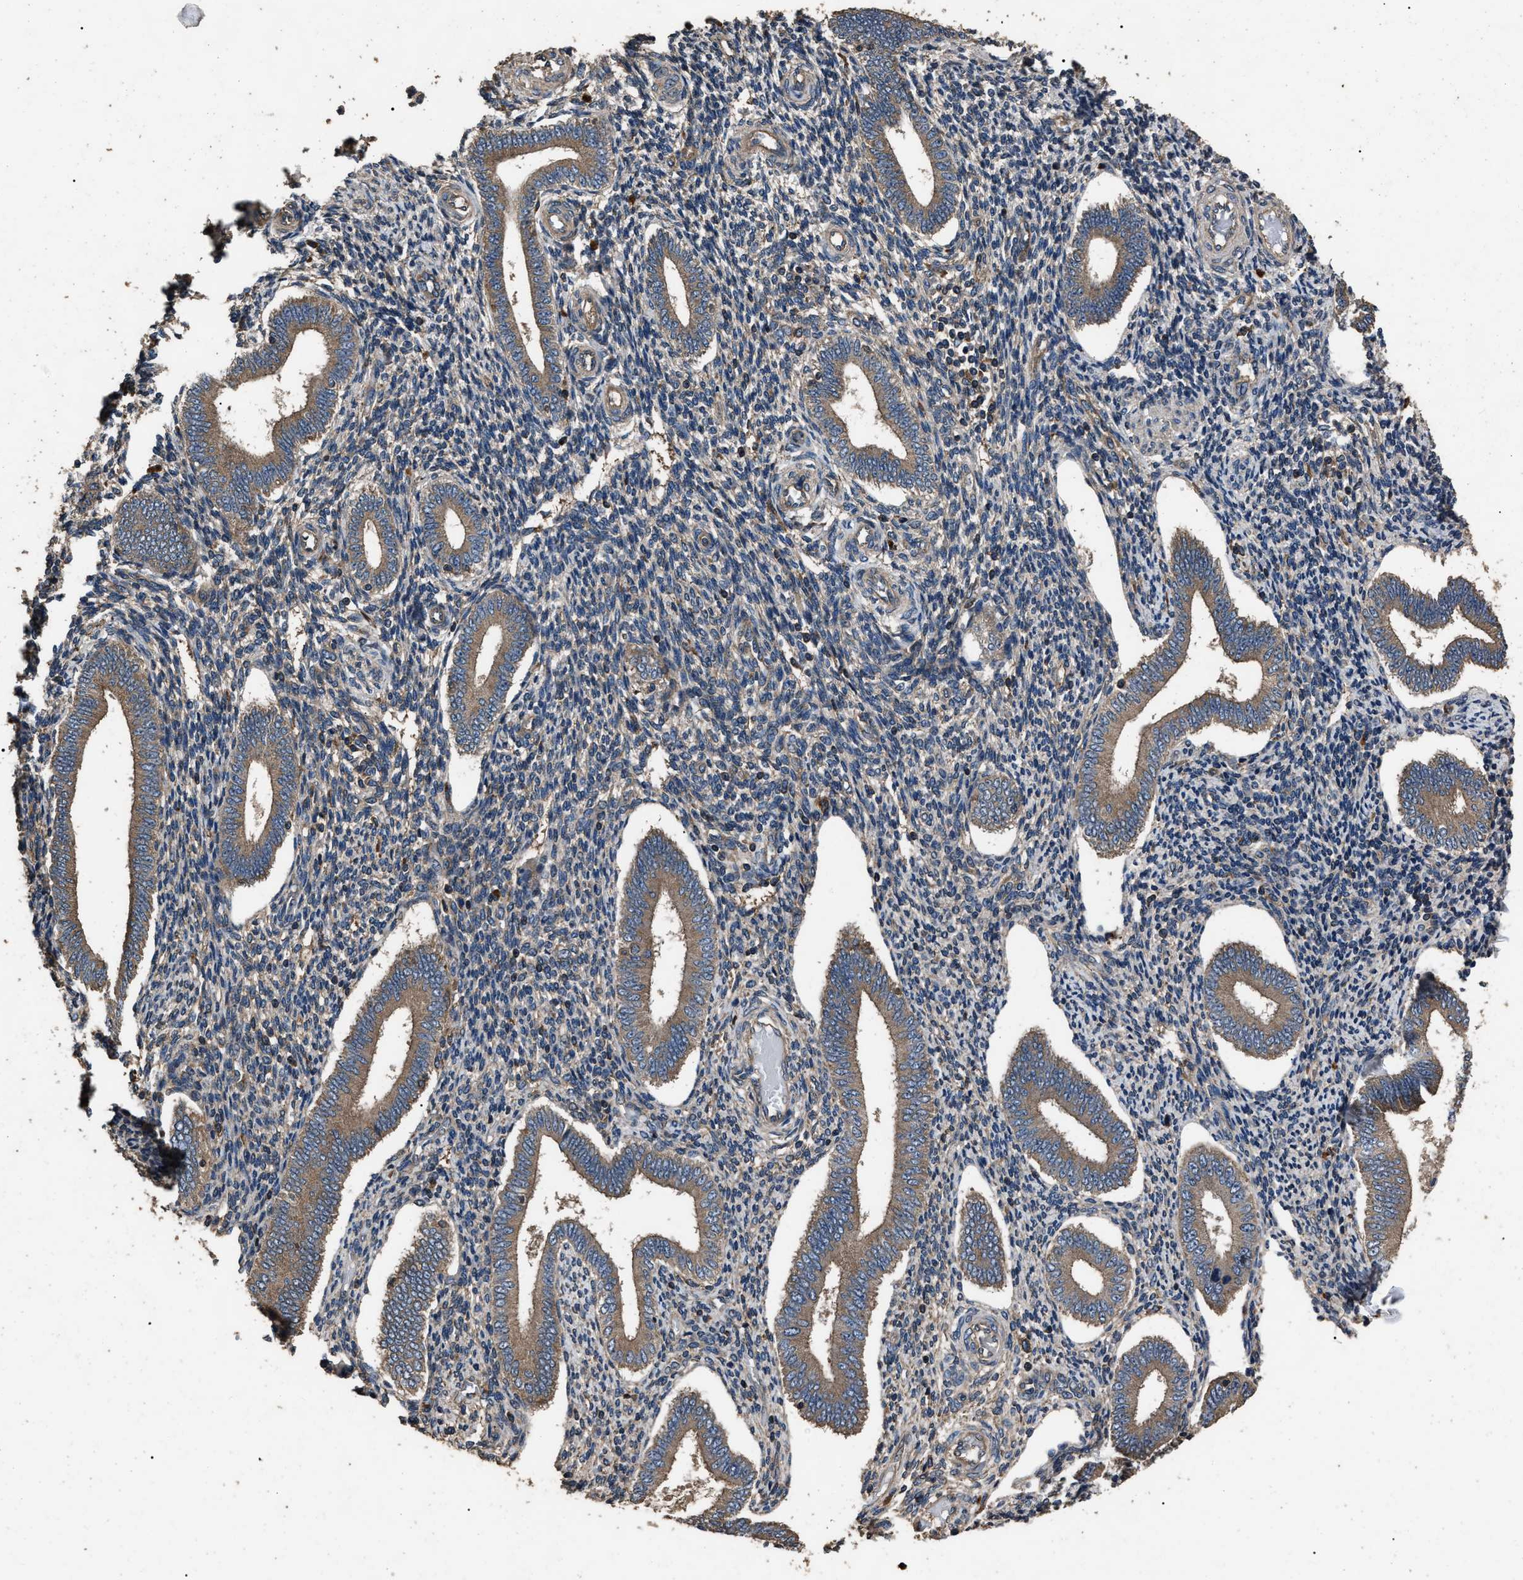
{"staining": {"intensity": "moderate", "quantity": "<25%", "location": "cytoplasmic/membranous"}, "tissue": "endometrium", "cell_type": "Cells in endometrial stroma", "image_type": "normal", "snomed": [{"axis": "morphology", "description": "Normal tissue, NOS"}, {"axis": "topography", "description": "Endometrium"}], "caption": "Immunohistochemical staining of normal human endometrium exhibits low levels of moderate cytoplasmic/membranous expression in approximately <25% of cells in endometrial stroma. (DAB (3,3'-diaminobenzidine) IHC with brightfield microscopy, high magnification).", "gene": "RNF216", "patient": {"sex": "female", "age": 42}}